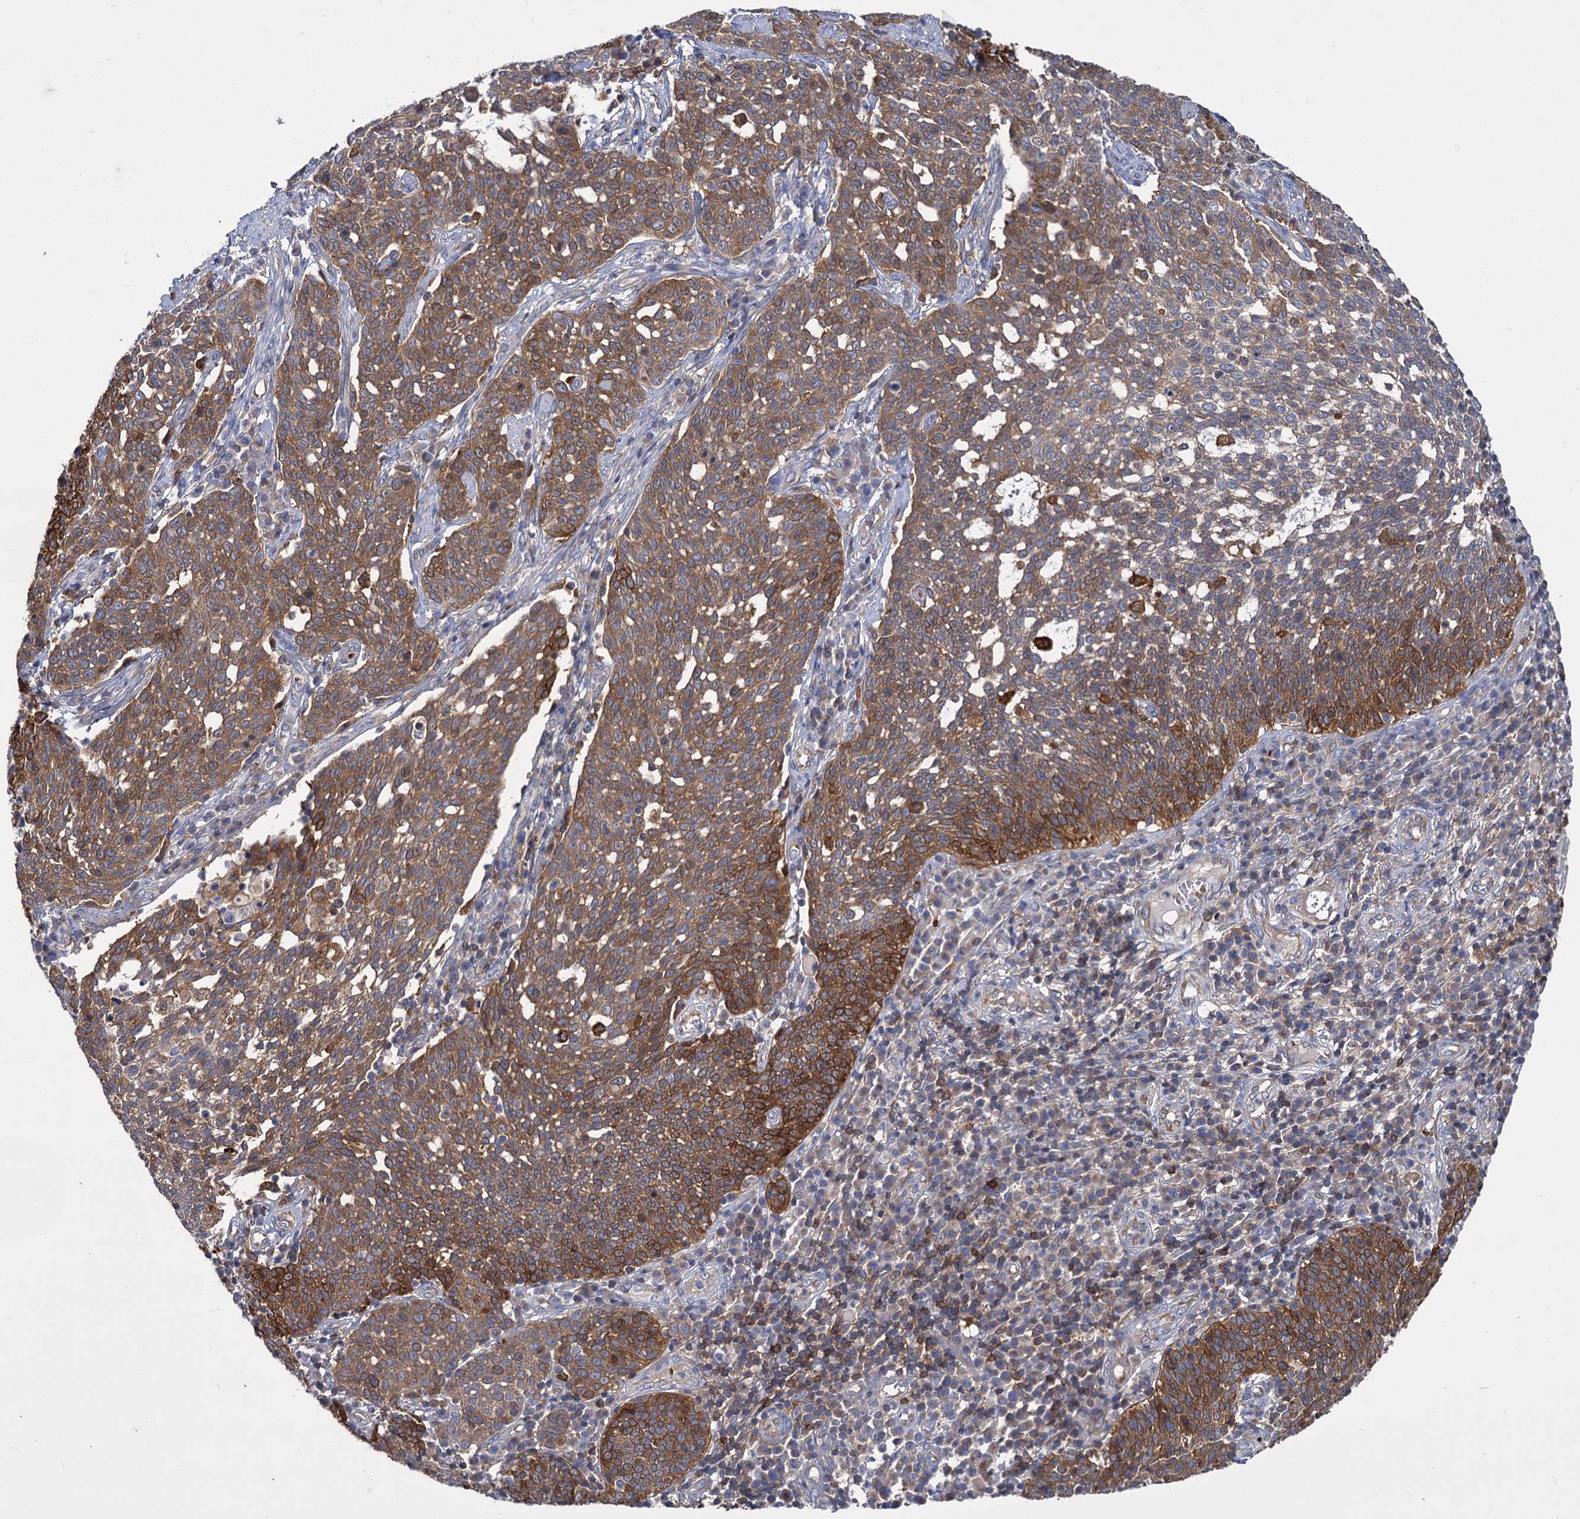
{"staining": {"intensity": "moderate", "quantity": "25%-75%", "location": "cytoplasmic/membranous"}, "tissue": "cervical cancer", "cell_type": "Tumor cells", "image_type": "cancer", "snomed": [{"axis": "morphology", "description": "Squamous cell carcinoma, NOS"}, {"axis": "topography", "description": "Cervix"}], "caption": "The micrograph displays staining of cervical squamous cell carcinoma, revealing moderate cytoplasmic/membranous protein positivity (brown color) within tumor cells.", "gene": "GCLC", "patient": {"sex": "female", "age": 34}}